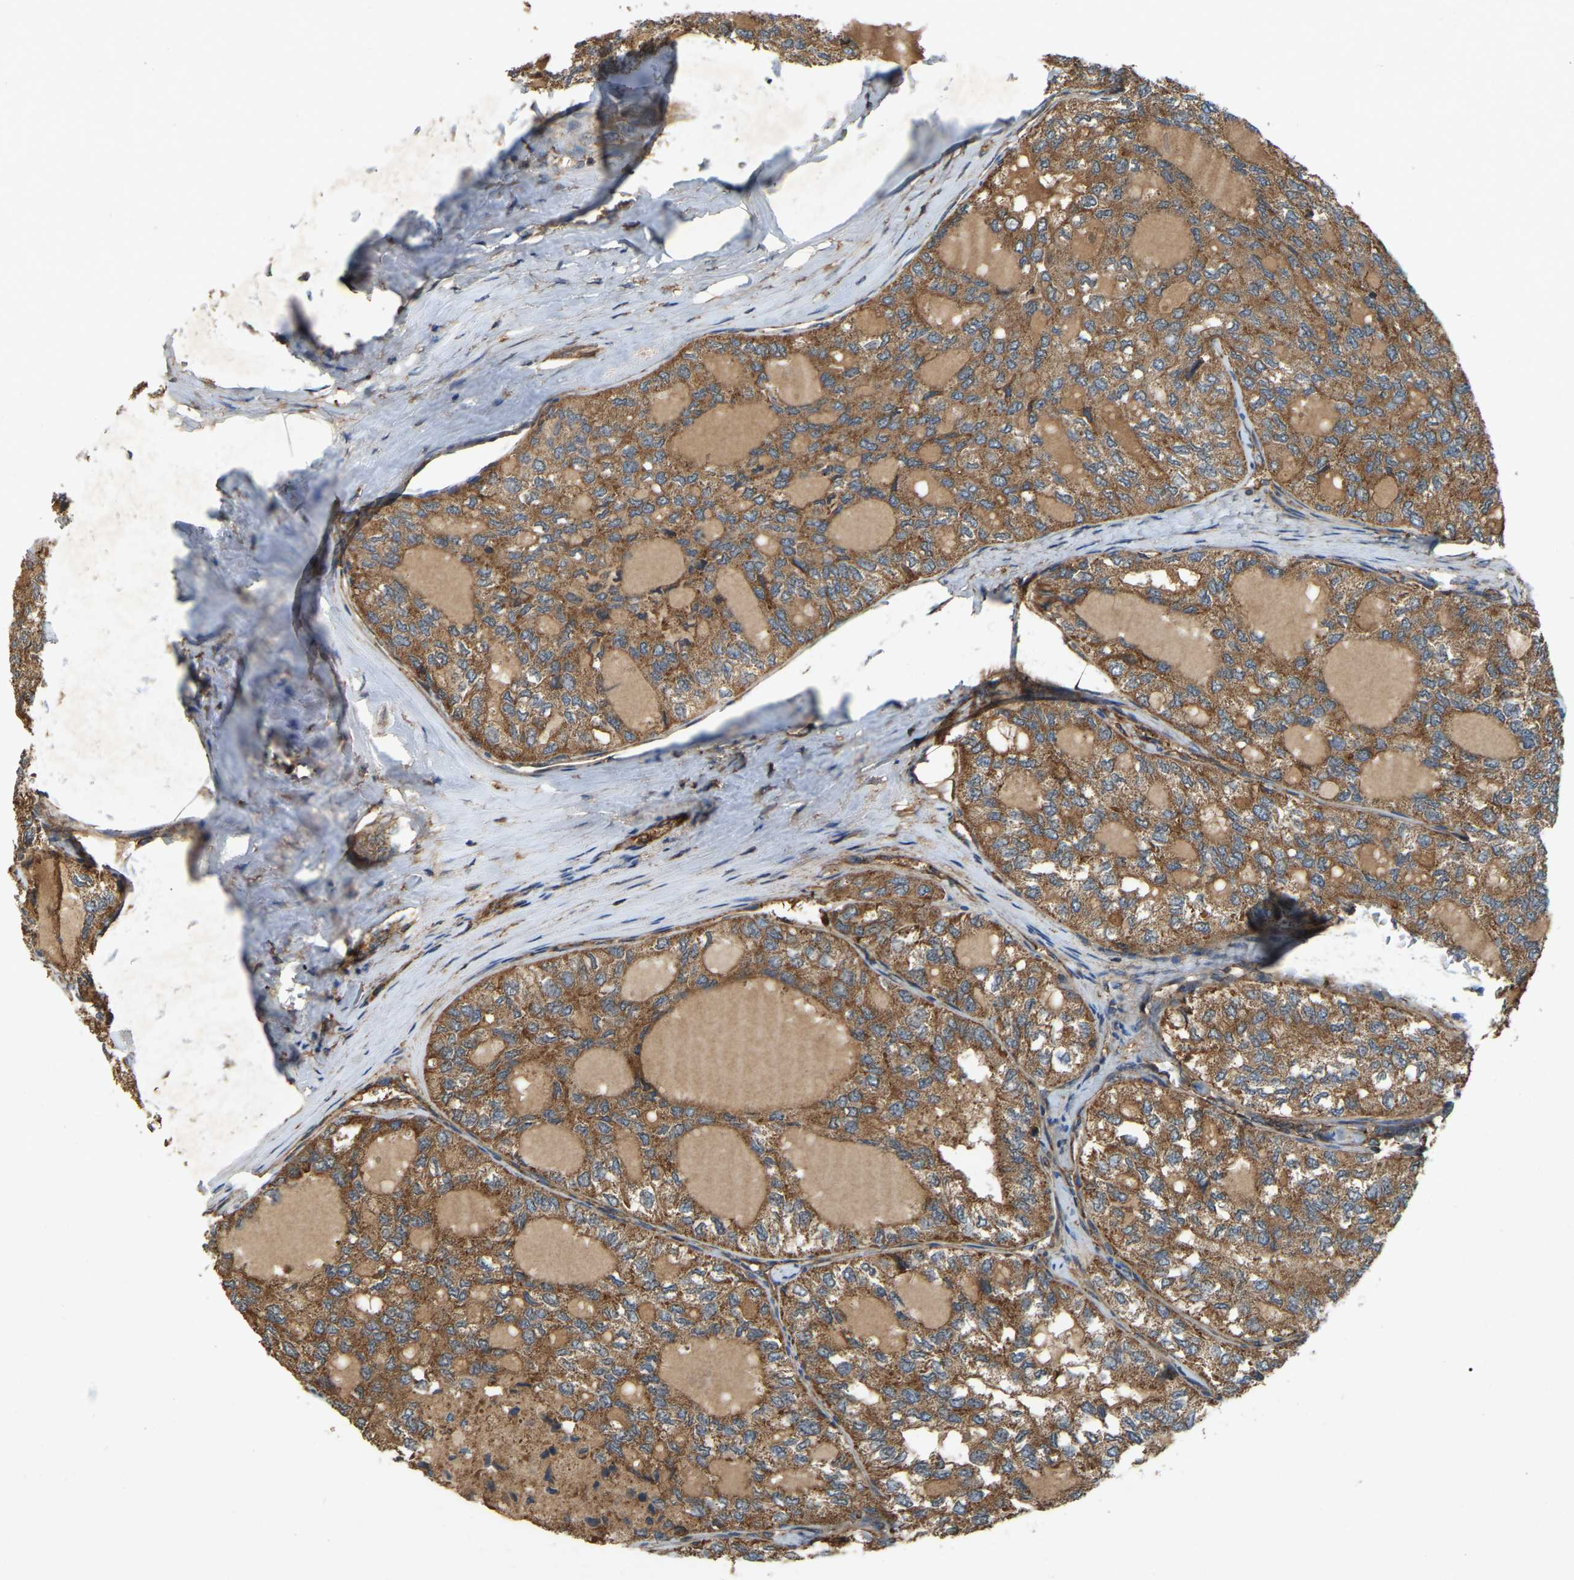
{"staining": {"intensity": "moderate", "quantity": ">75%", "location": "cytoplasmic/membranous"}, "tissue": "thyroid cancer", "cell_type": "Tumor cells", "image_type": "cancer", "snomed": [{"axis": "morphology", "description": "Follicular adenoma carcinoma, NOS"}, {"axis": "topography", "description": "Thyroid gland"}], "caption": "Immunohistochemistry of human thyroid cancer (follicular adenoma carcinoma) reveals medium levels of moderate cytoplasmic/membranous expression in approximately >75% of tumor cells.", "gene": "SAMD9L", "patient": {"sex": "male", "age": 75}}